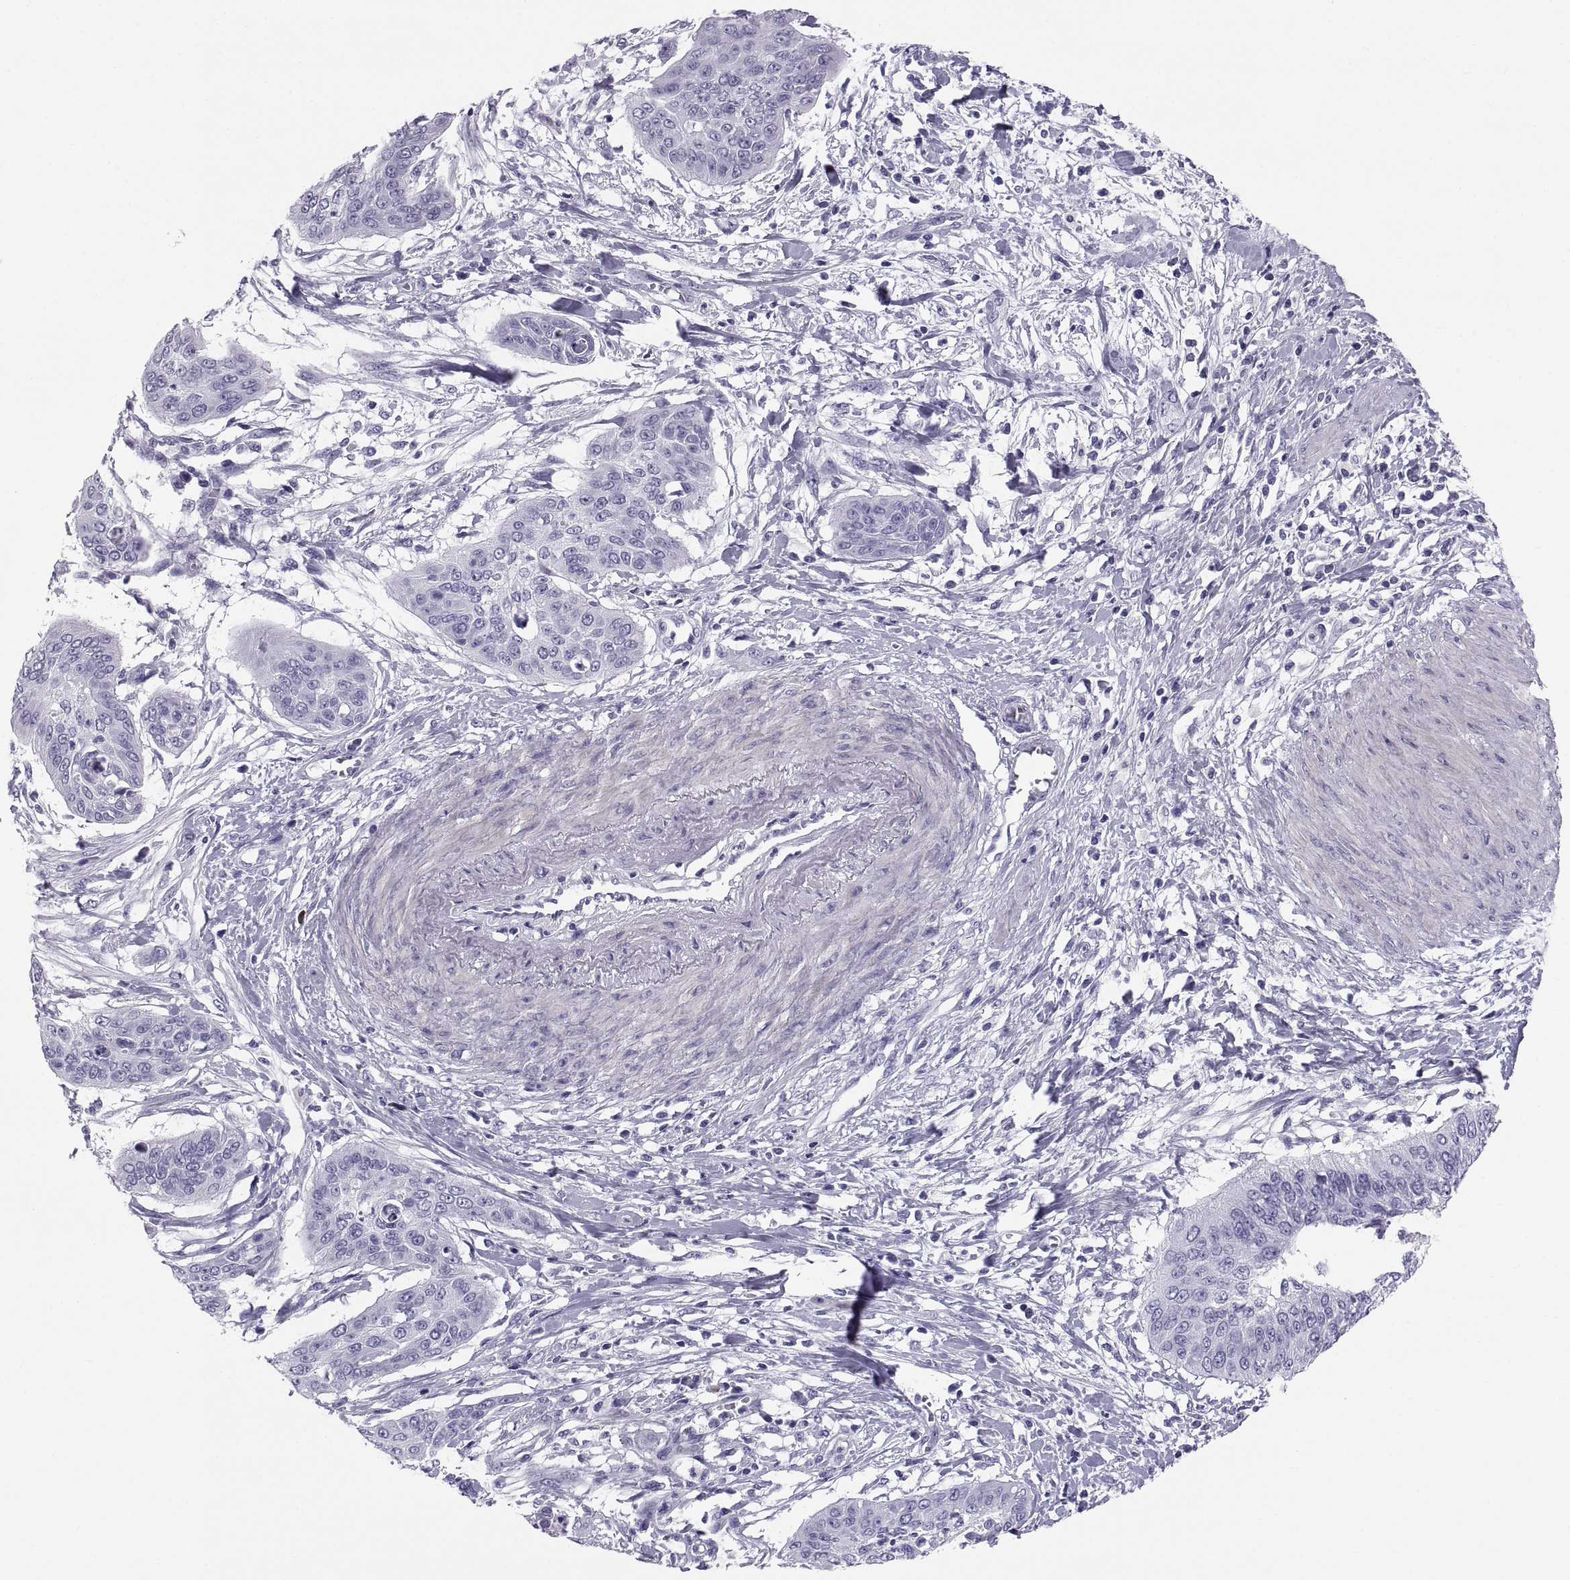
{"staining": {"intensity": "negative", "quantity": "none", "location": "none"}, "tissue": "cervical cancer", "cell_type": "Tumor cells", "image_type": "cancer", "snomed": [{"axis": "morphology", "description": "Squamous cell carcinoma, NOS"}, {"axis": "topography", "description": "Cervix"}], "caption": "A micrograph of cervical cancer stained for a protein shows no brown staining in tumor cells.", "gene": "CT47A10", "patient": {"sex": "female", "age": 39}}